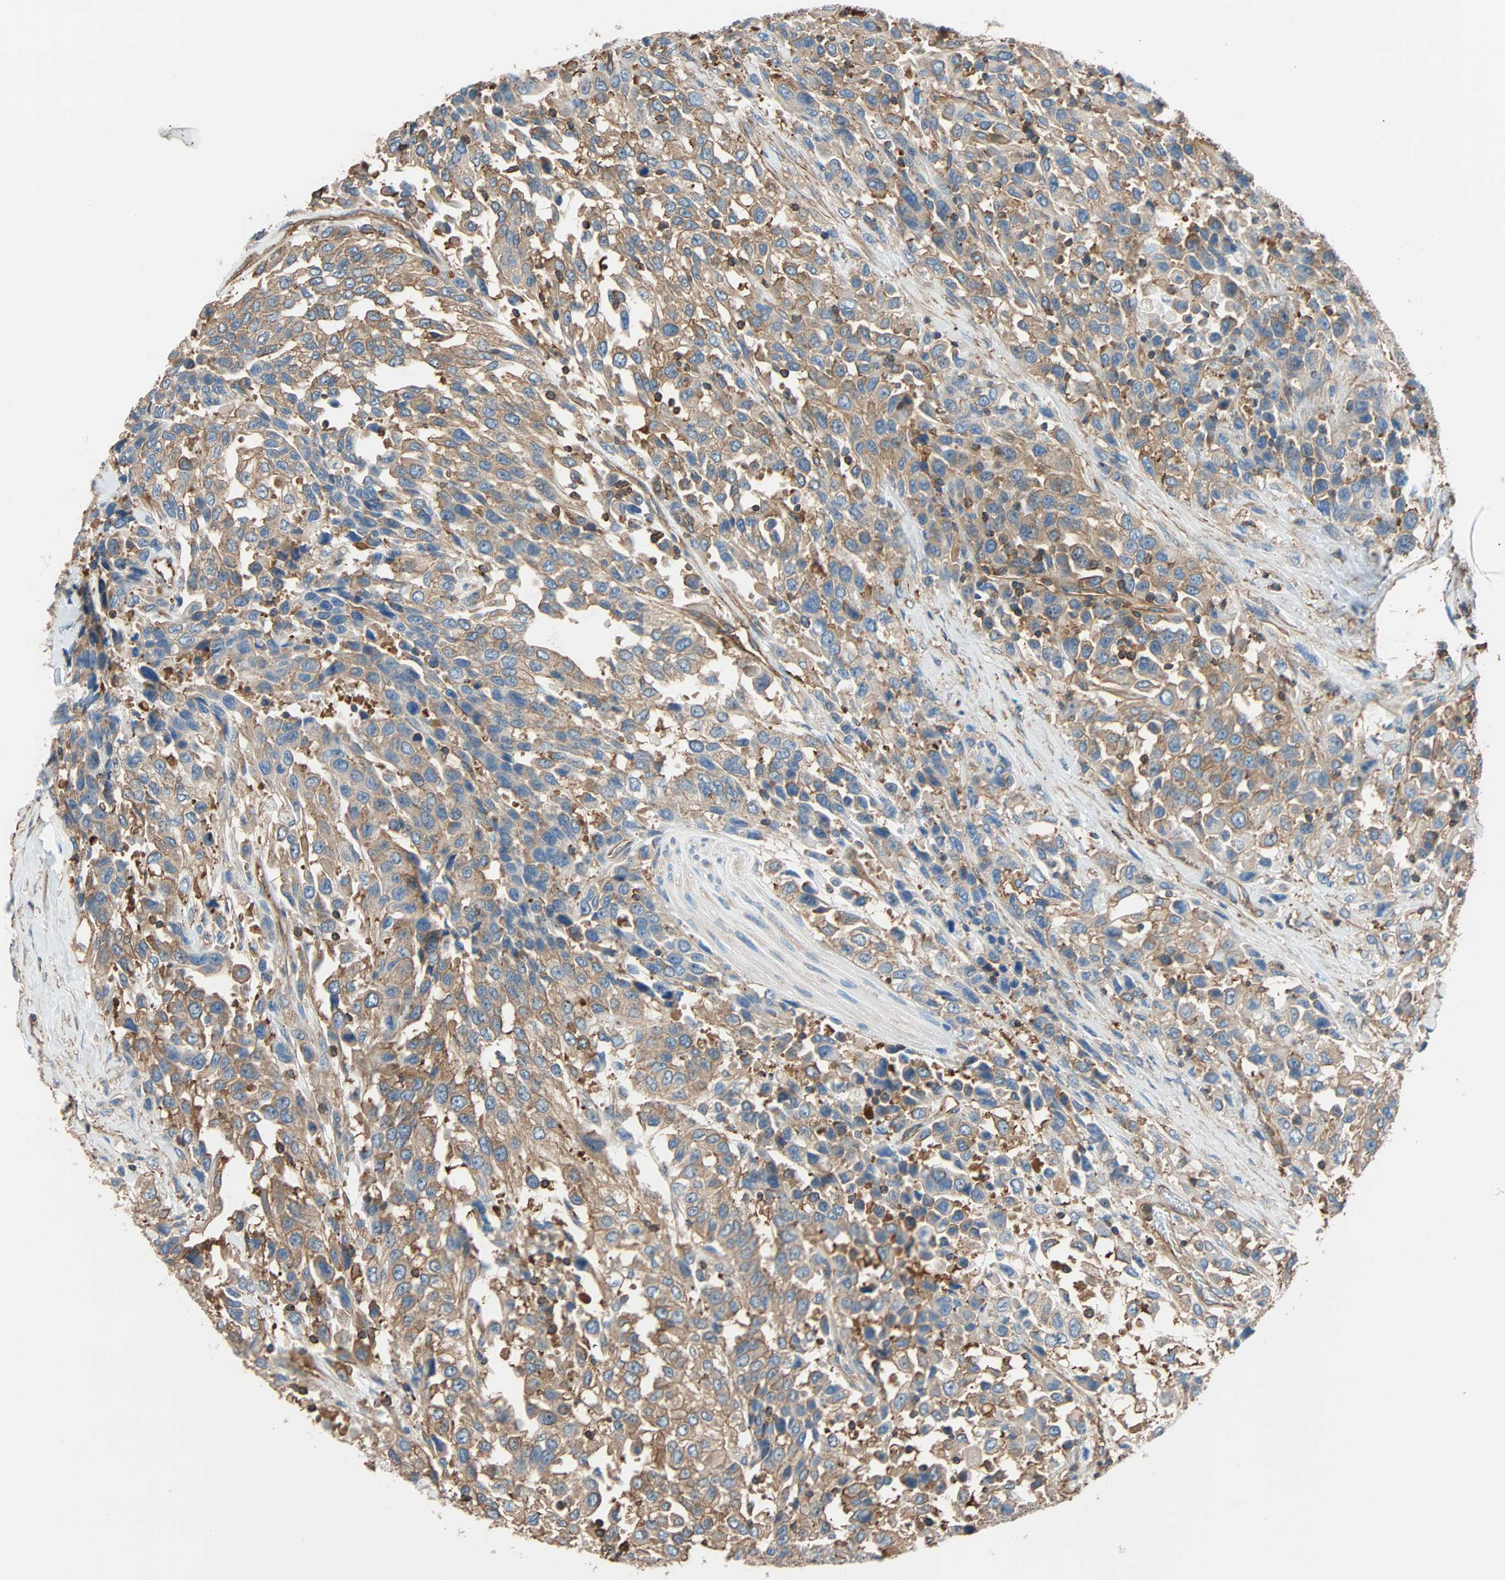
{"staining": {"intensity": "weak", "quantity": ">75%", "location": "cytoplasmic/membranous"}, "tissue": "urothelial cancer", "cell_type": "Tumor cells", "image_type": "cancer", "snomed": [{"axis": "morphology", "description": "Urothelial carcinoma, High grade"}, {"axis": "topography", "description": "Urinary bladder"}], "caption": "Tumor cells demonstrate low levels of weak cytoplasmic/membranous positivity in about >75% of cells in human urothelial cancer.", "gene": "GALNT10", "patient": {"sex": "female", "age": 80}}